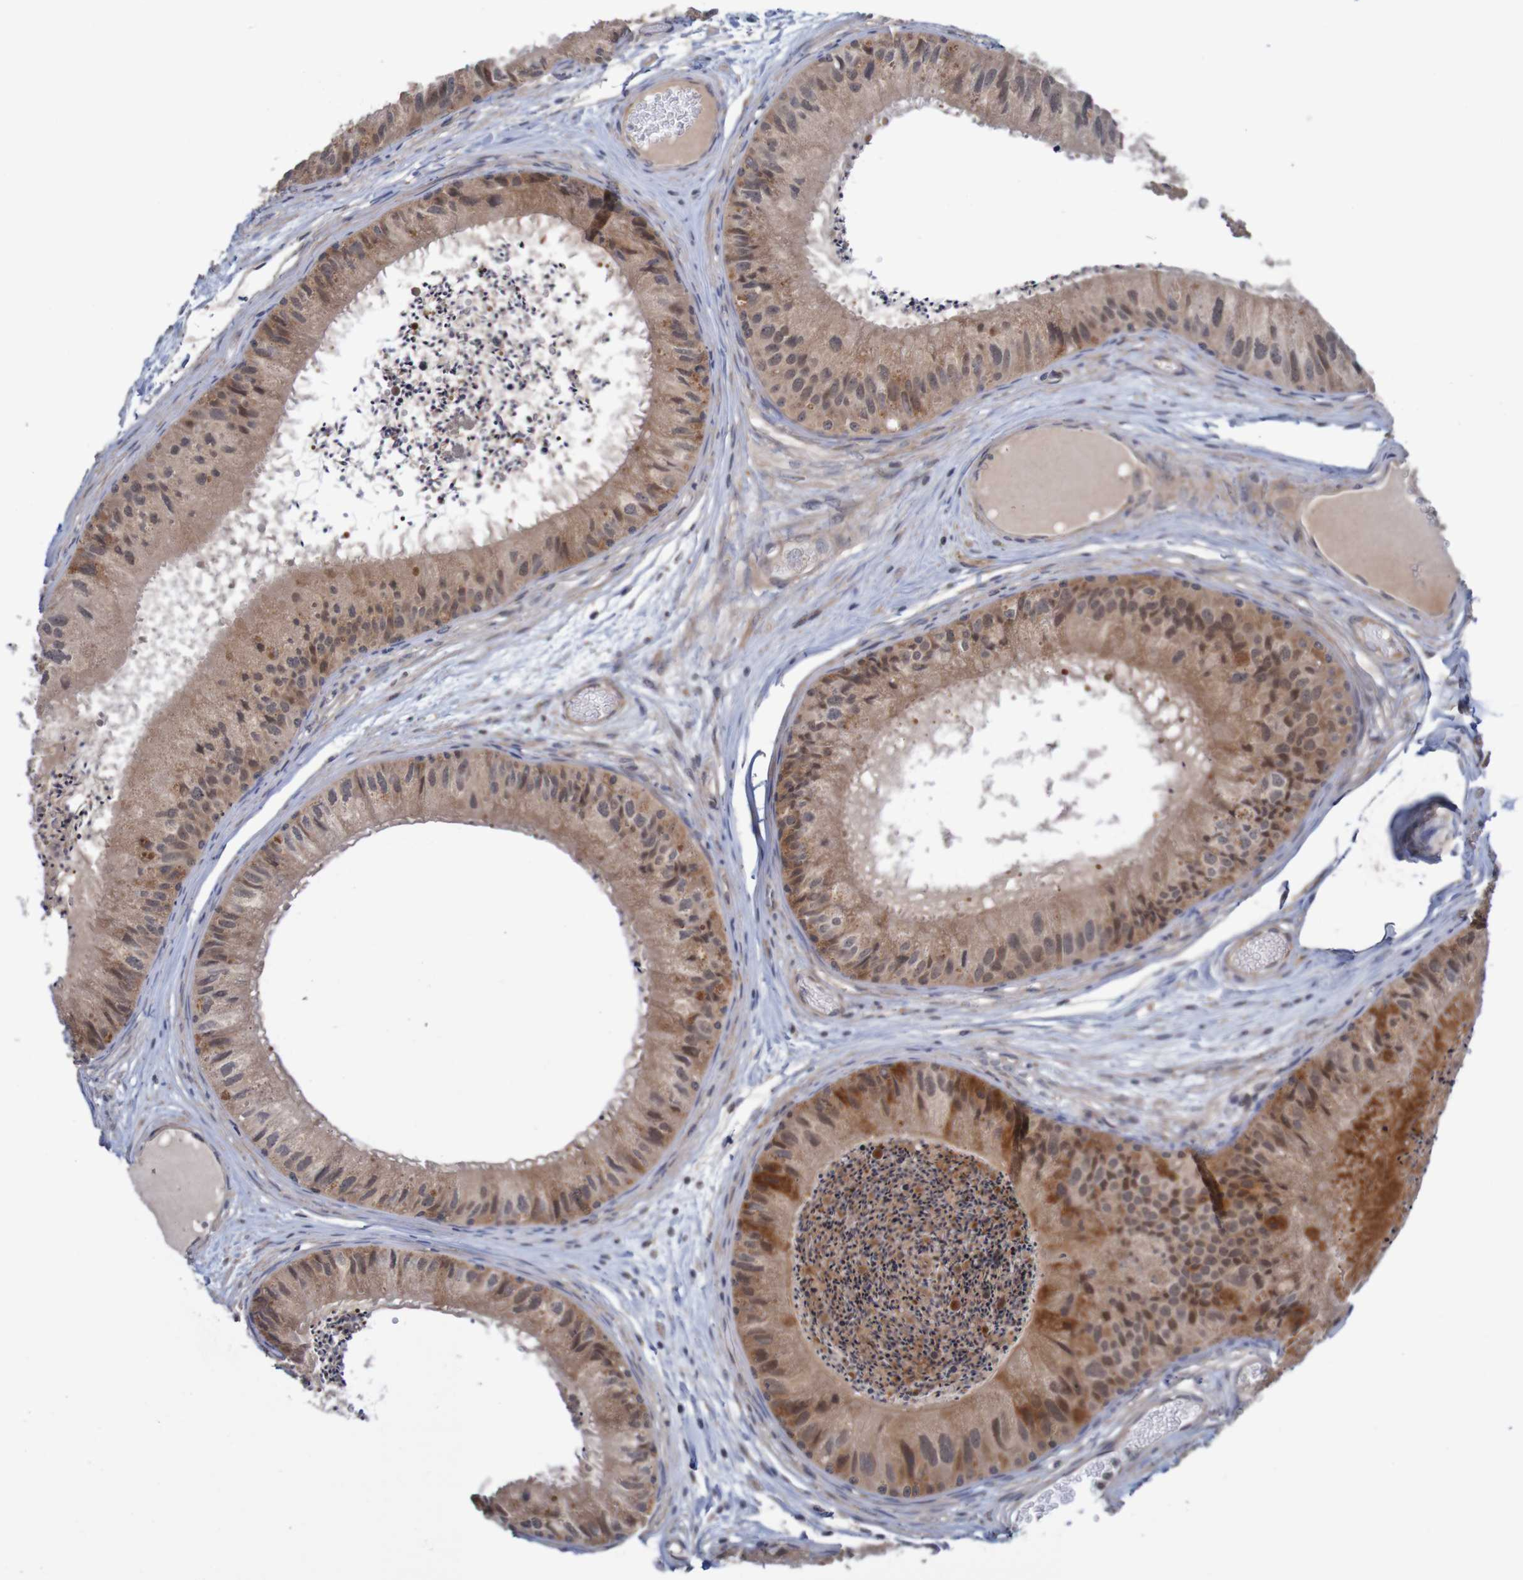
{"staining": {"intensity": "moderate", "quantity": ">75%", "location": "cytoplasmic/membranous"}, "tissue": "epididymis", "cell_type": "Glandular cells", "image_type": "normal", "snomed": [{"axis": "morphology", "description": "Normal tissue, NOS"}, {"axis": "topography", "description": "Epididymis"}], "caption": "Protein expression analysis of unremarkable human epididymis reveals moderate cytoplasmic/membranous positivity in approximately >75% of glandular cells.", "gene": "ANKK1", "patient": {"sex": "male", "age": 31}}